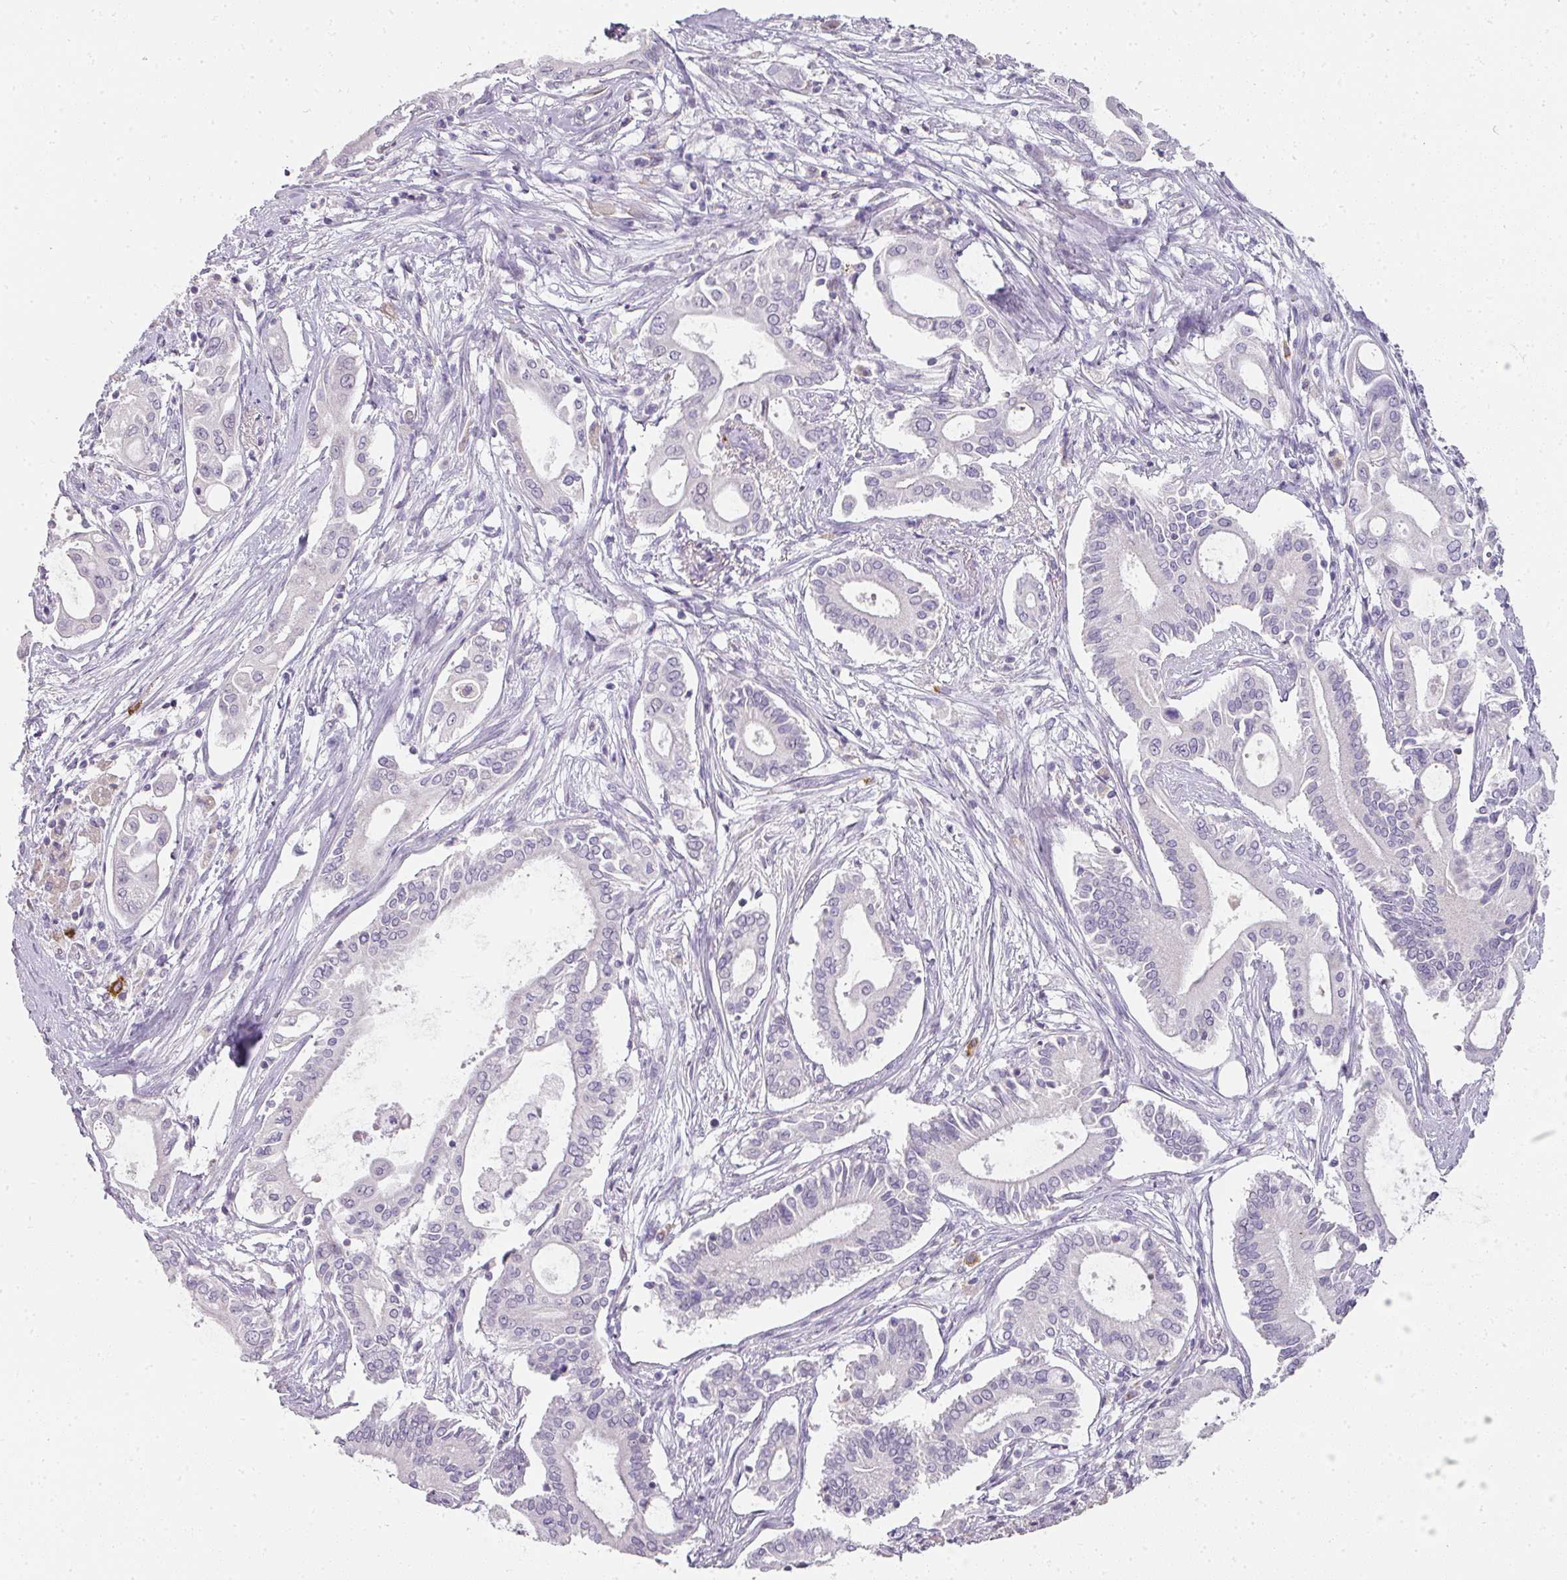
{"staining": {"intensity": "negative", "quantity": "none", "location": "none"}, "tissue": "pancreatic cancer", "cell_type": "Tumor cells", "image_type": "cancer", "snomed": [{"axis": "morphology", "description": "Adenocarcinoma, NOS"}, {"axis": "topography", "description": "Pancreas"}], "caption": "Protein analysis of pancreatic cancer displays no significant positivity in tumor cells.", "gene": "CAMP", "patient": {"sex": "female", "age": 68}}